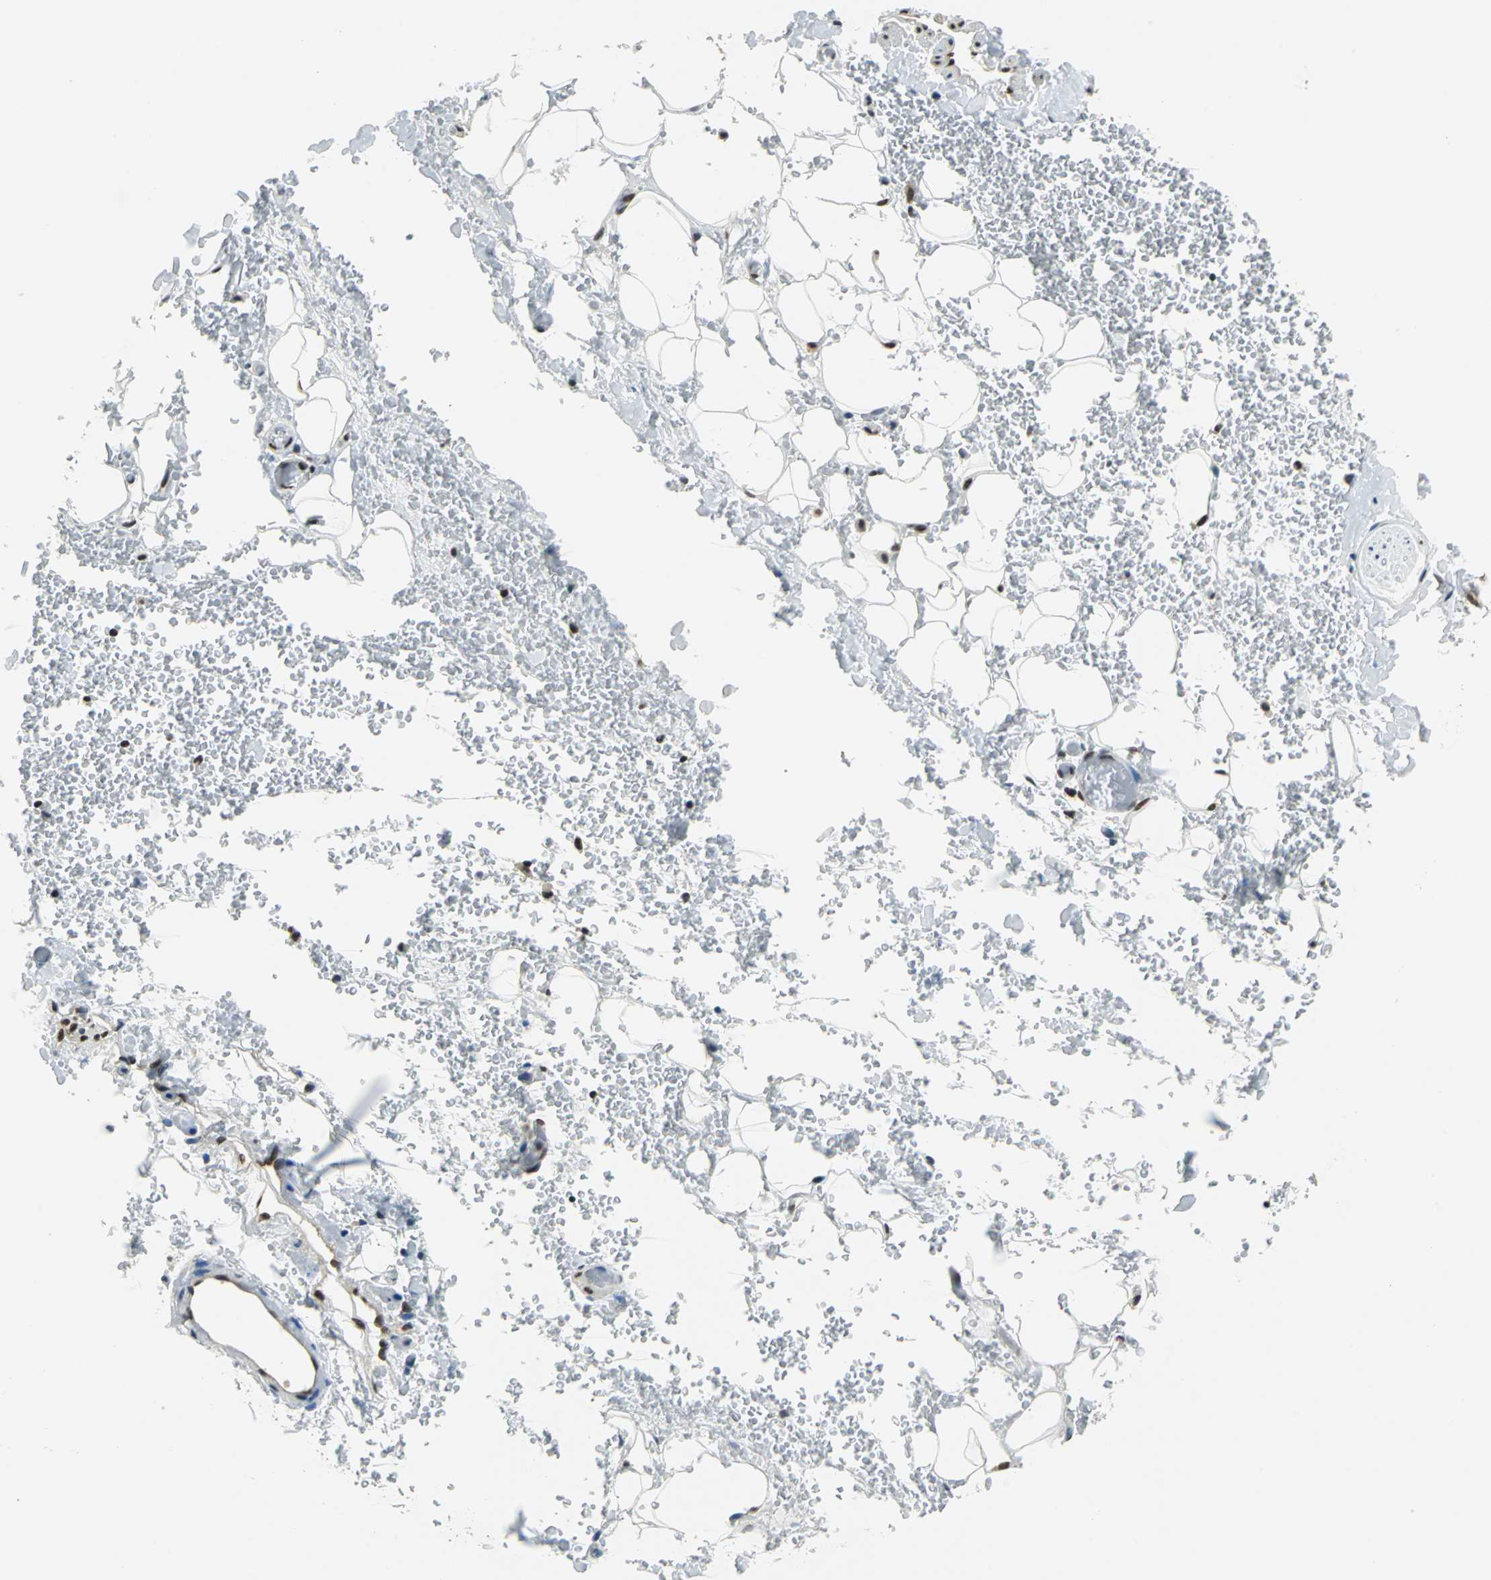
{"staining": {"intensity": "moderate", "quantity": ">75%", "location": "nuclear"}, "tissue": "adipose tissue", "cell_type": "Adipocytes", "image_type": "normal", "snomed": [{"axis": "morphology", "description": "Normal tissue, NOS"}, {"axis": "morphology", "description": "Inflammation, NOS"}, {"axis": "topography", "description": "Breast"}], "caption": "The histopathology image shows staining of normal adipose tissue, revealing moderate nuclear protein positivity (brown color) within adipocytes. The staining was performed using DAB, with brown indicating positive protein expression. Nuclei are stained blue with hematoxylin.", "gene": "RBM14", "patient": {"sex": "female", "age": 65}}